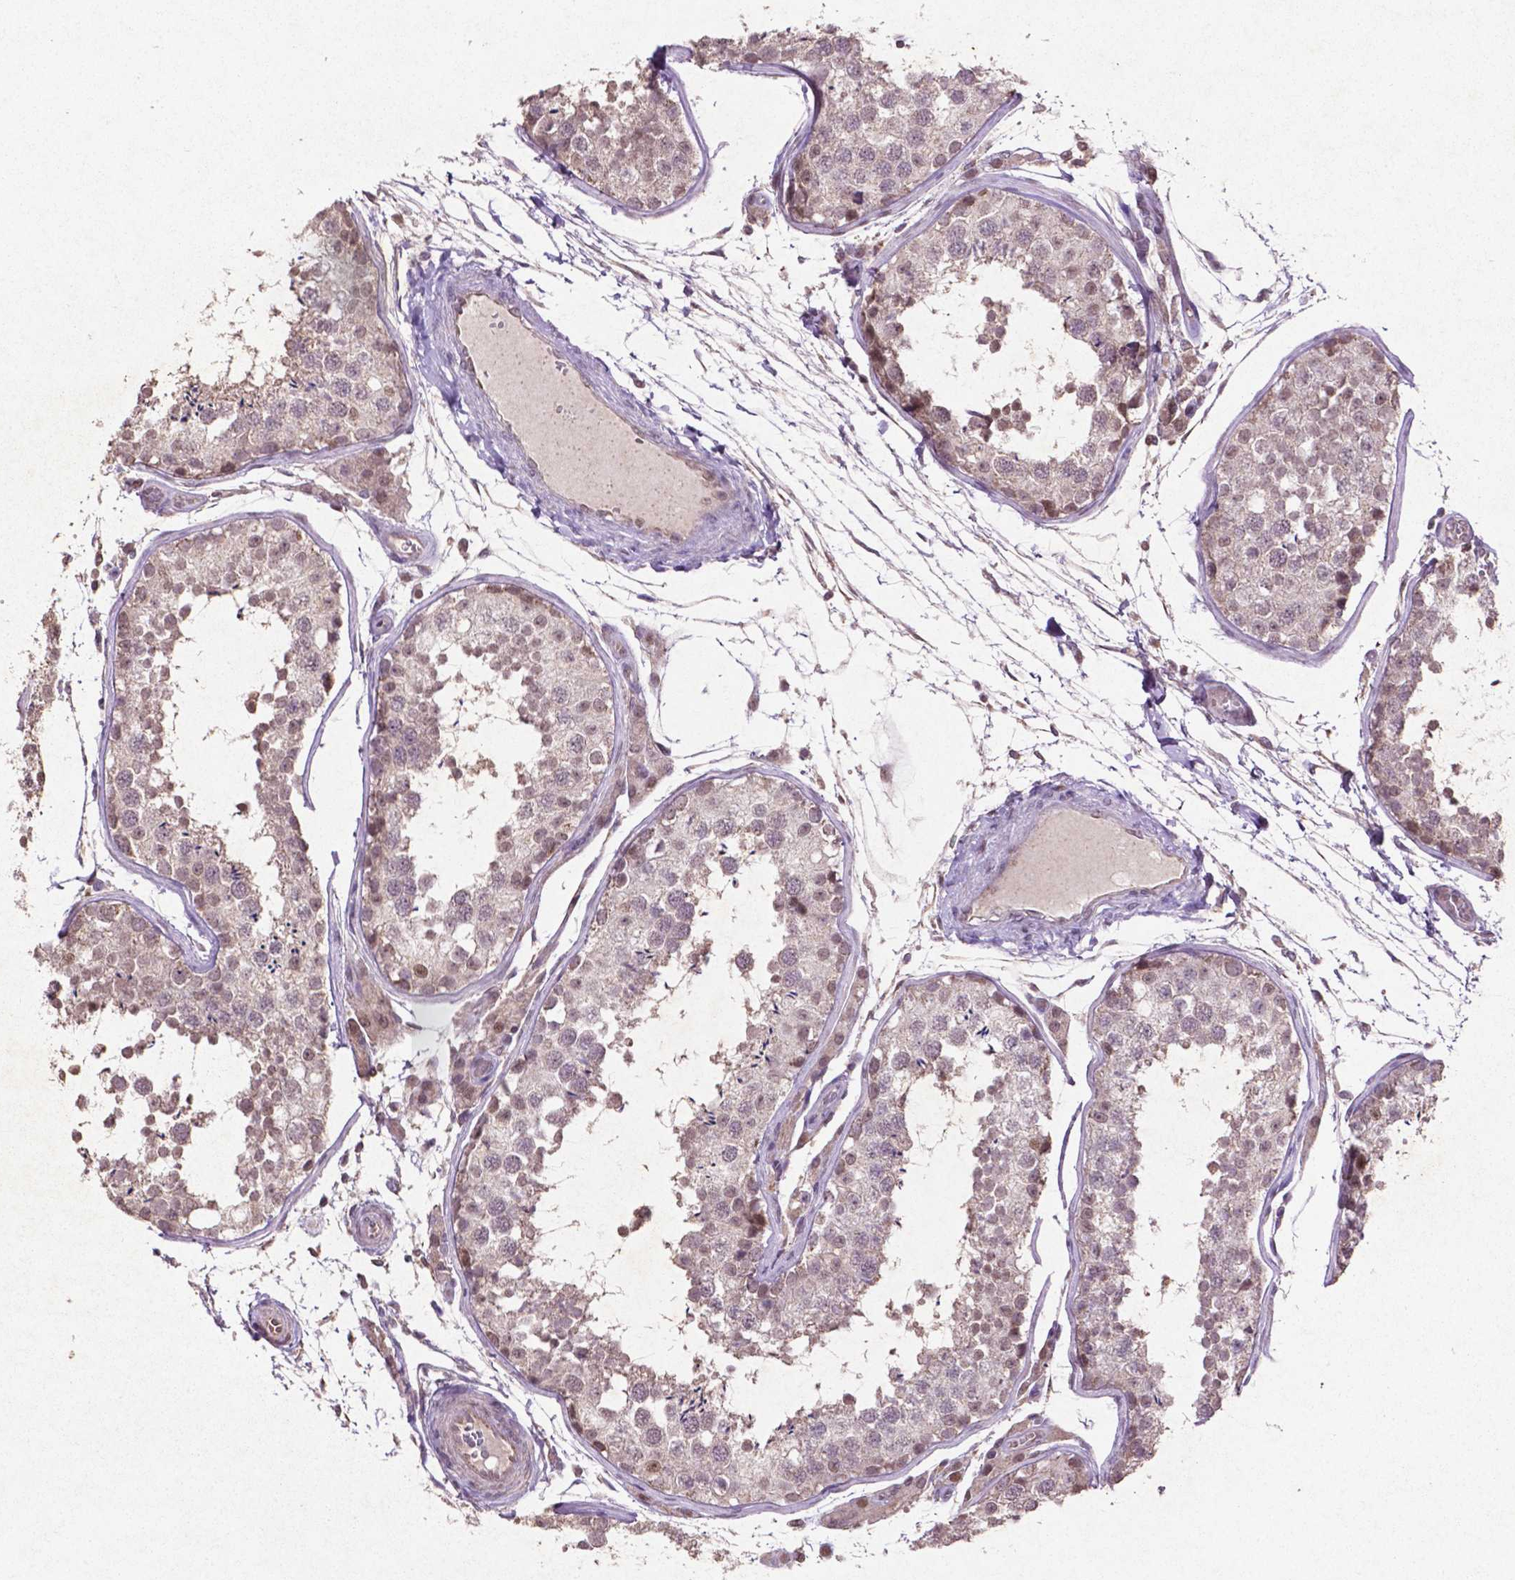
{"staining": {"intensity": "negative", "quantity": "none", "location": "none"}, "tissue": "testis", "cell_type": "Cells in seminiferous ducts", "image_type": "normal", "snomed": [{"axis": "morphology", "description": "Normal tissue, NOS"}, {"axis": "topography", "description": "Testis"}], "caption": "Testis stained for a protein using IHC displays no staining cells in seminiferous ducts.", "gene": "GLRX", "patient": {"sex": "male", "age": 29}}